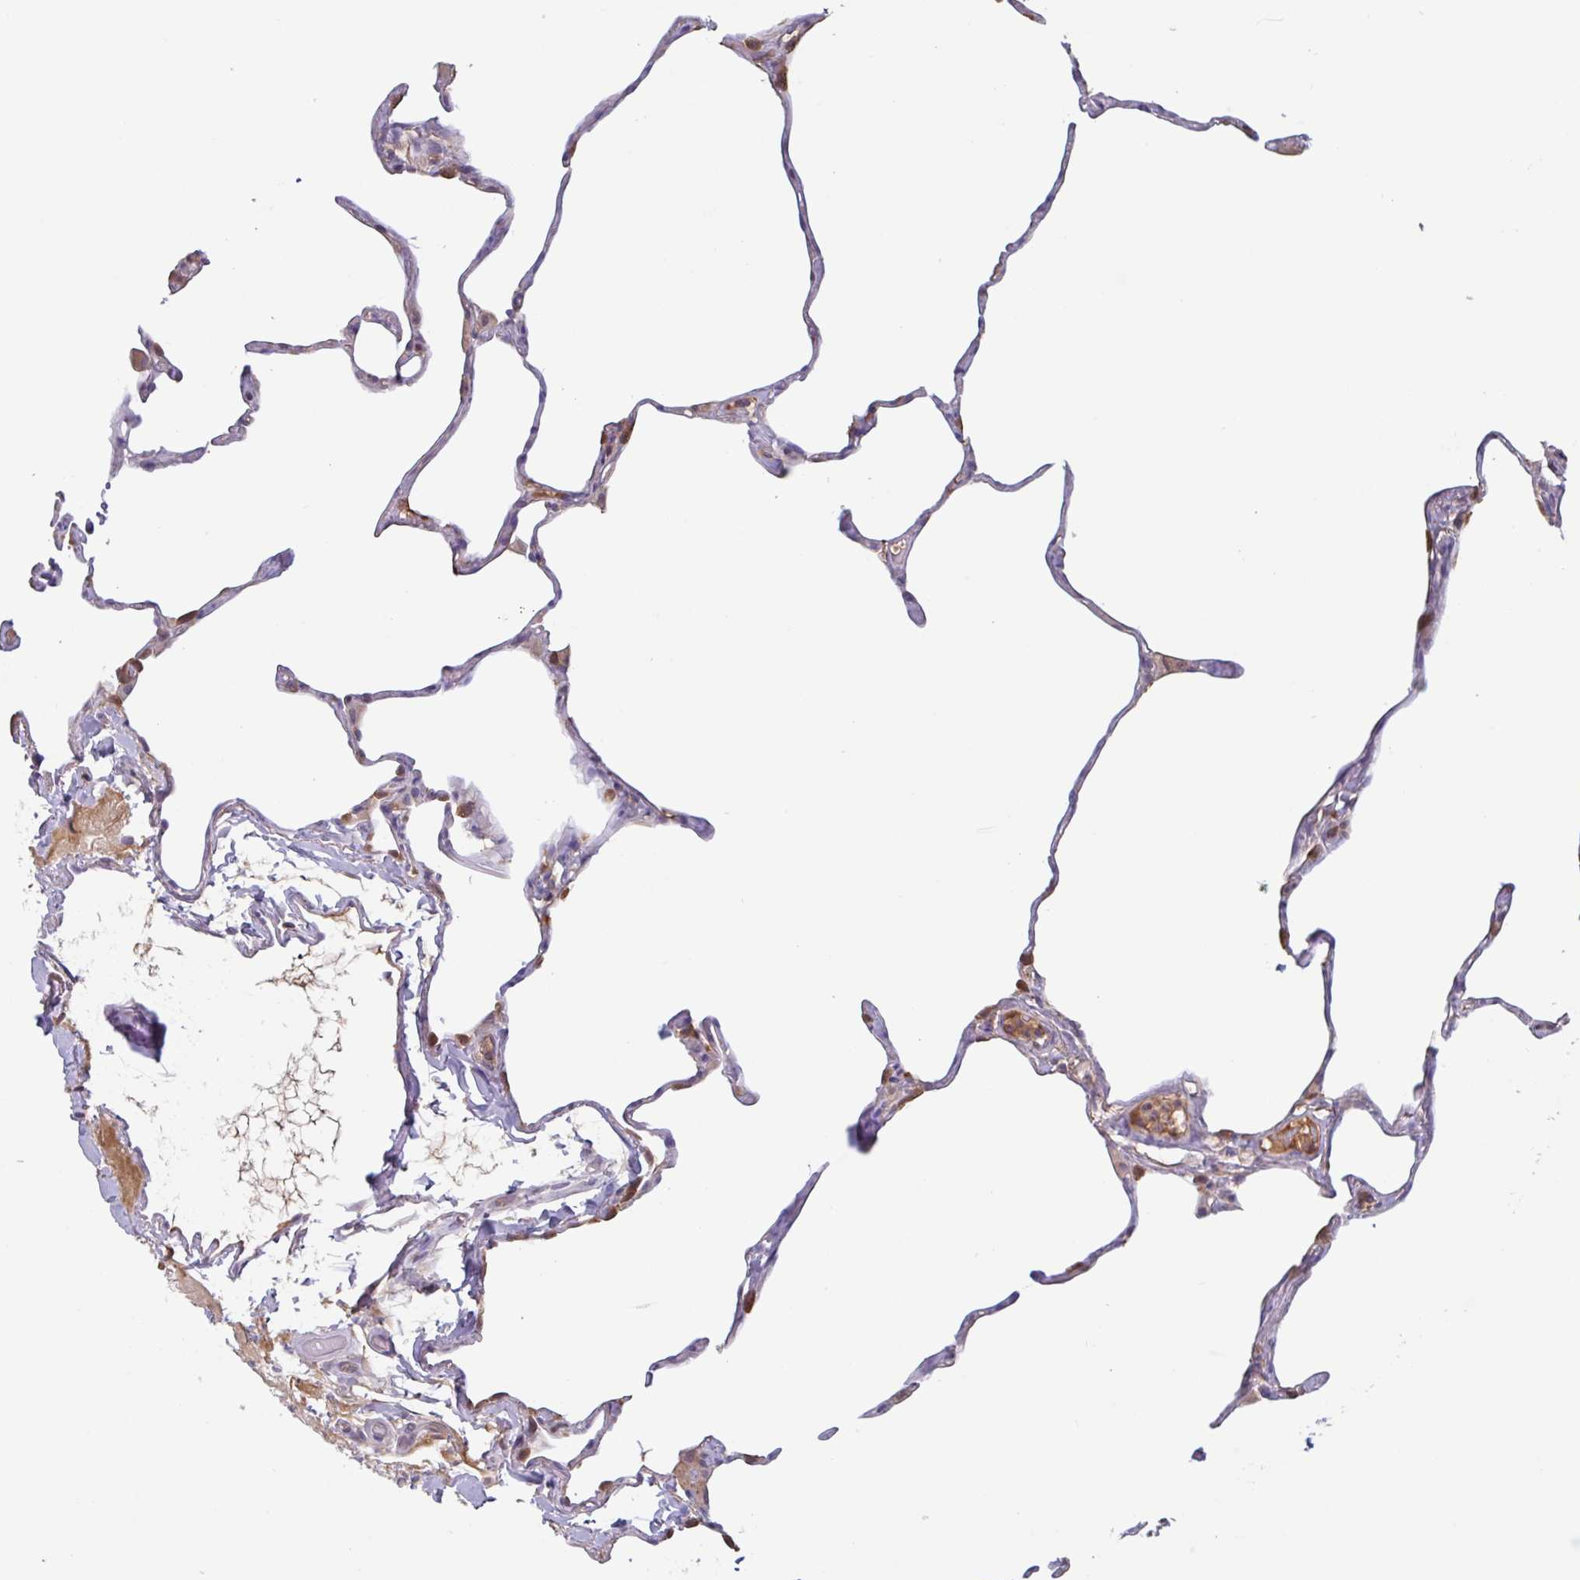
{"staining": {"intensity": "weak", "quantity": "<25%", "location": "cytoplasmic/membranous"}, "tissue": "lung", "cell_type": "Alveolar cells", "image_type": "normal", "snomed": [{"axis": "morphology", "description": "Normal tissue, NOS"}, {"axis": "topography", "description": "Lung"}], "caption": "Immunohistochemical staining of benign human lung exhibits no significant positivity in alveolar cells.", "gene": "OTOP2", "patient": {"sex": "male", "age": 65}}